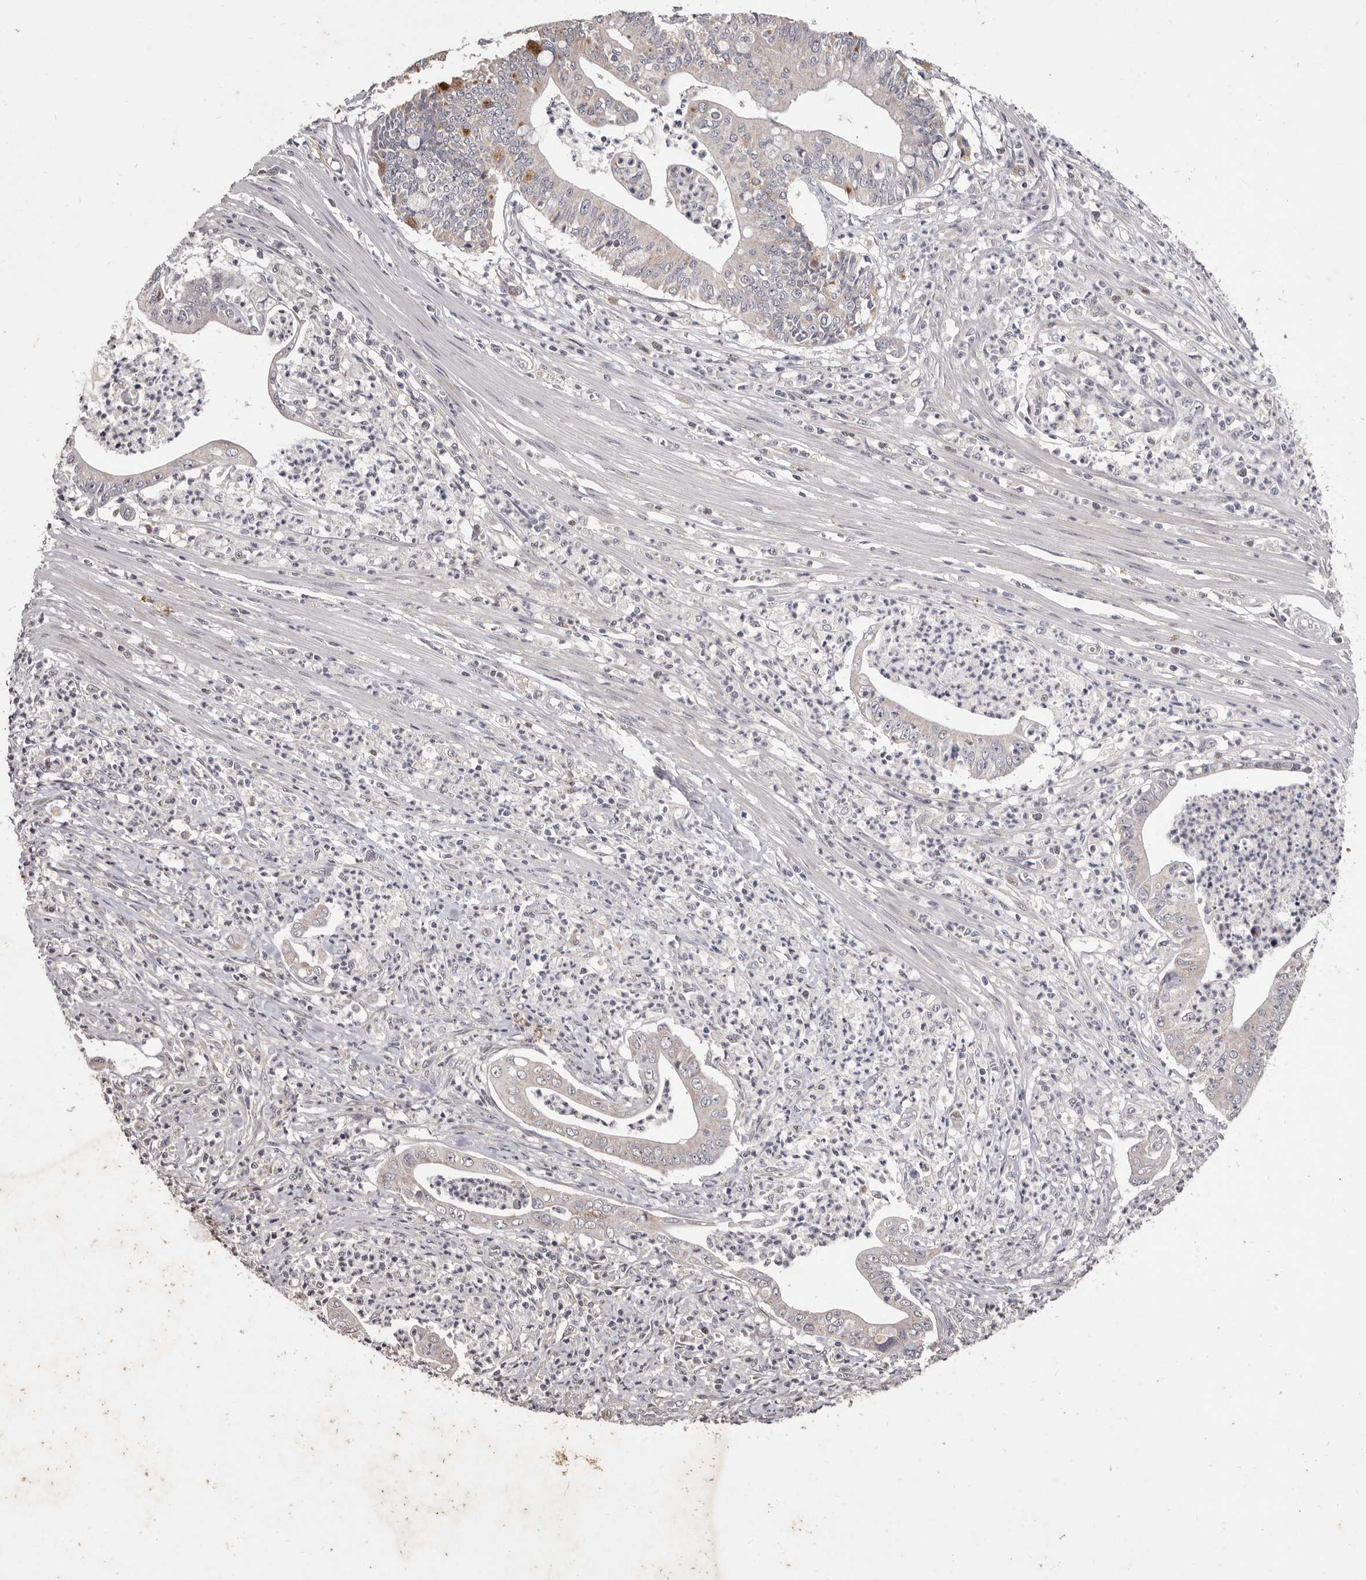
{"staining": {"intensity": "negative", "quantity": "none", "location": "none"}, "tissue": "pancreatic cancer", "cell_type": "Tumor cells", "image_type": "cancer", "snomed": [{"axis": "morphology", "description": "Adenocarcinoma, NOS"}, {"axis": "topography", "description": "Pancreas"}], "caption": "Immunohistochemical staining of pancreatic cancer (adenocarcinoma) demonstrates no significant expression in tumor cells.", "gene": "FLAD1", "patient": {"sex": "male", "age": 69}}